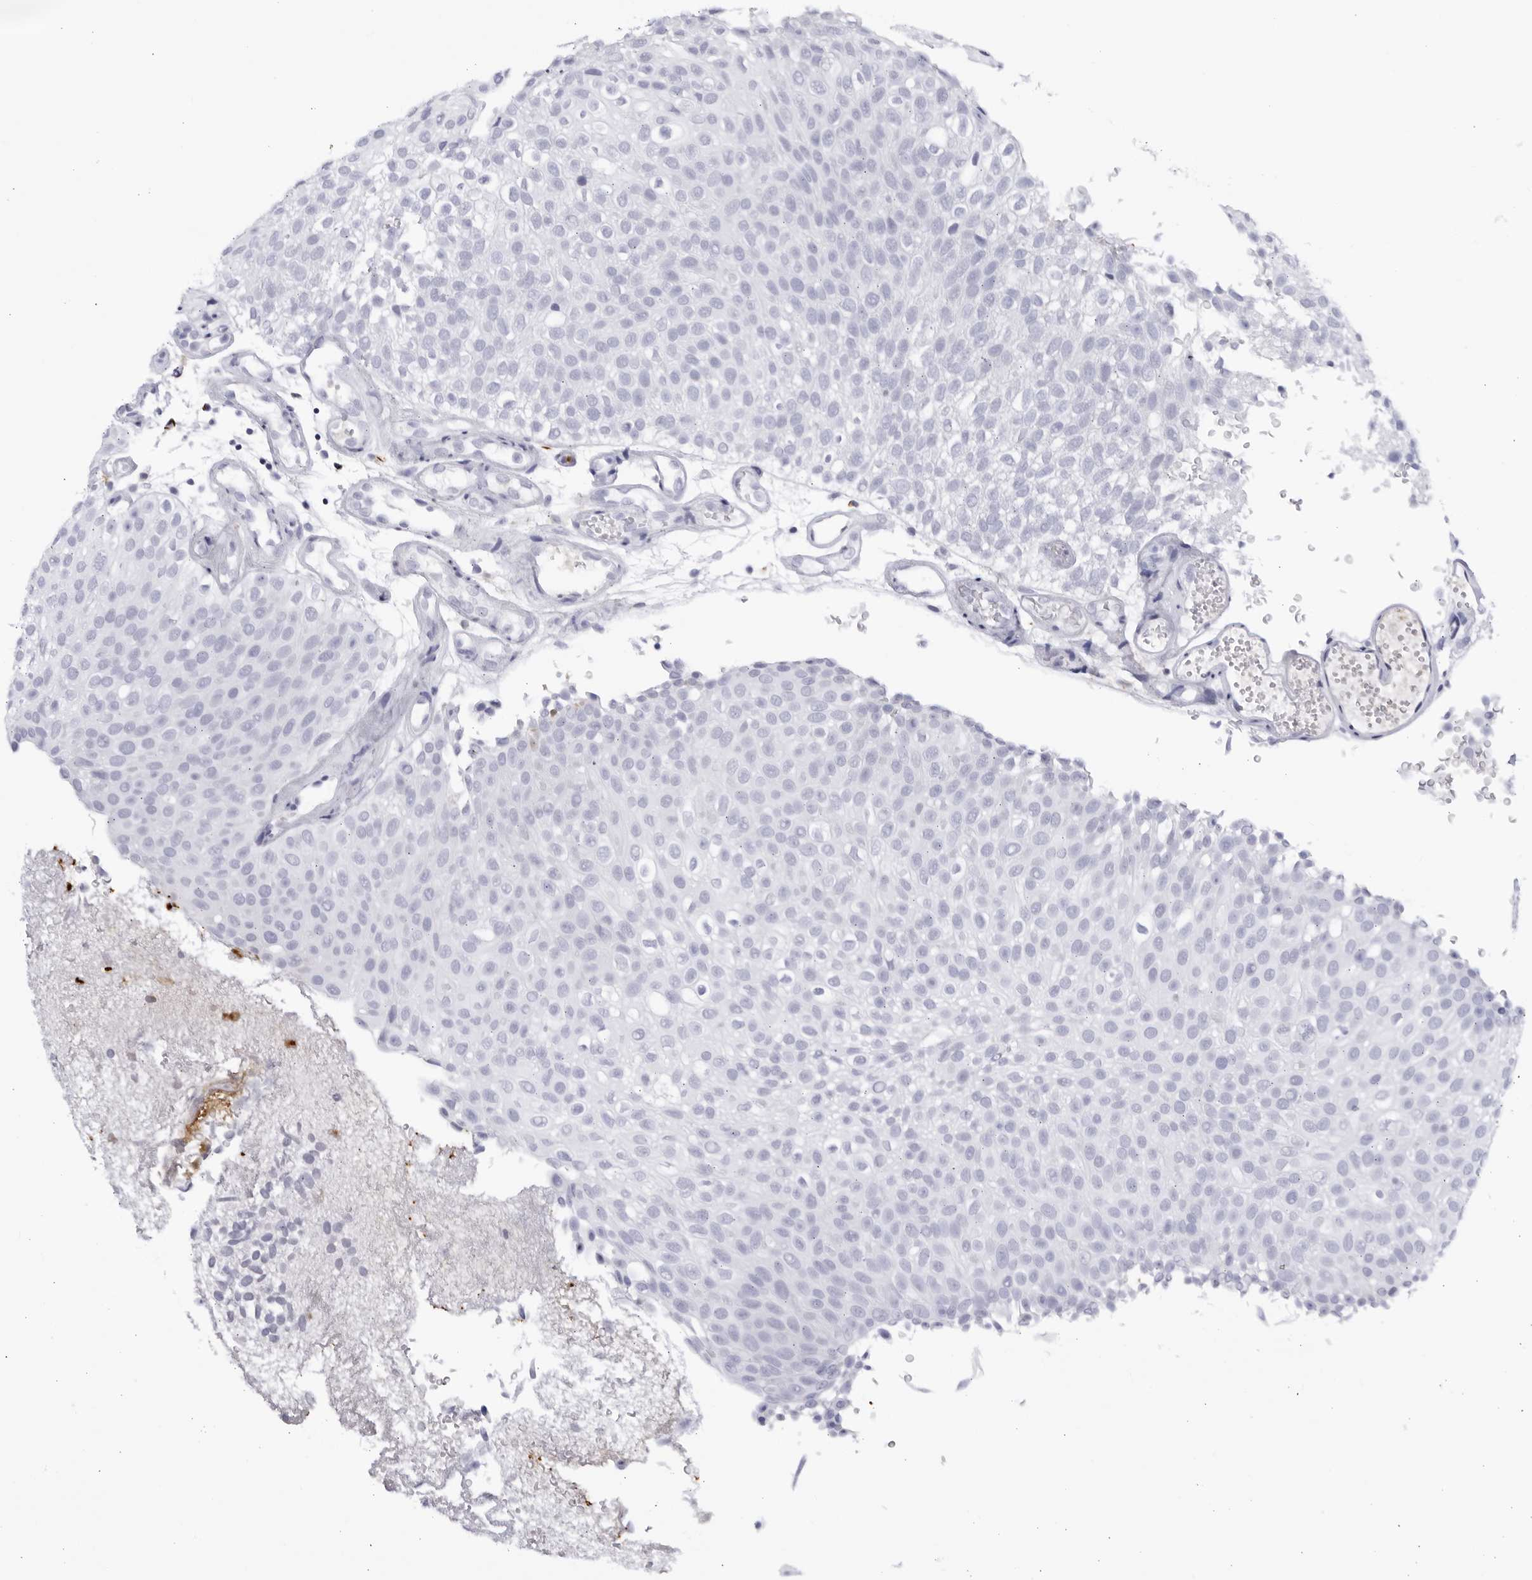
{"staining": {"intensity": "negative", "quantity": "none", "location": "none"}, "tissue": "urothelial cancer", "cell_type": "Tumor cells", "image_type": "cancer", "snomed": [{"axis": "morphology", "description": "Urothelial carcinoma, Low grade"}, {"axis": "topography", "description": "Urinary bladder"}], "caption": "There is no significant expression in tumor cells of low-grade urothelial carcinoma. (DAB (3,3'-diaminobenzidine) immunohistochemistry (IHC) visualized using brightfield microscopy, high magnification).", "gene": "CNBD1", "patient": {"sex": "male", "age": 78}}